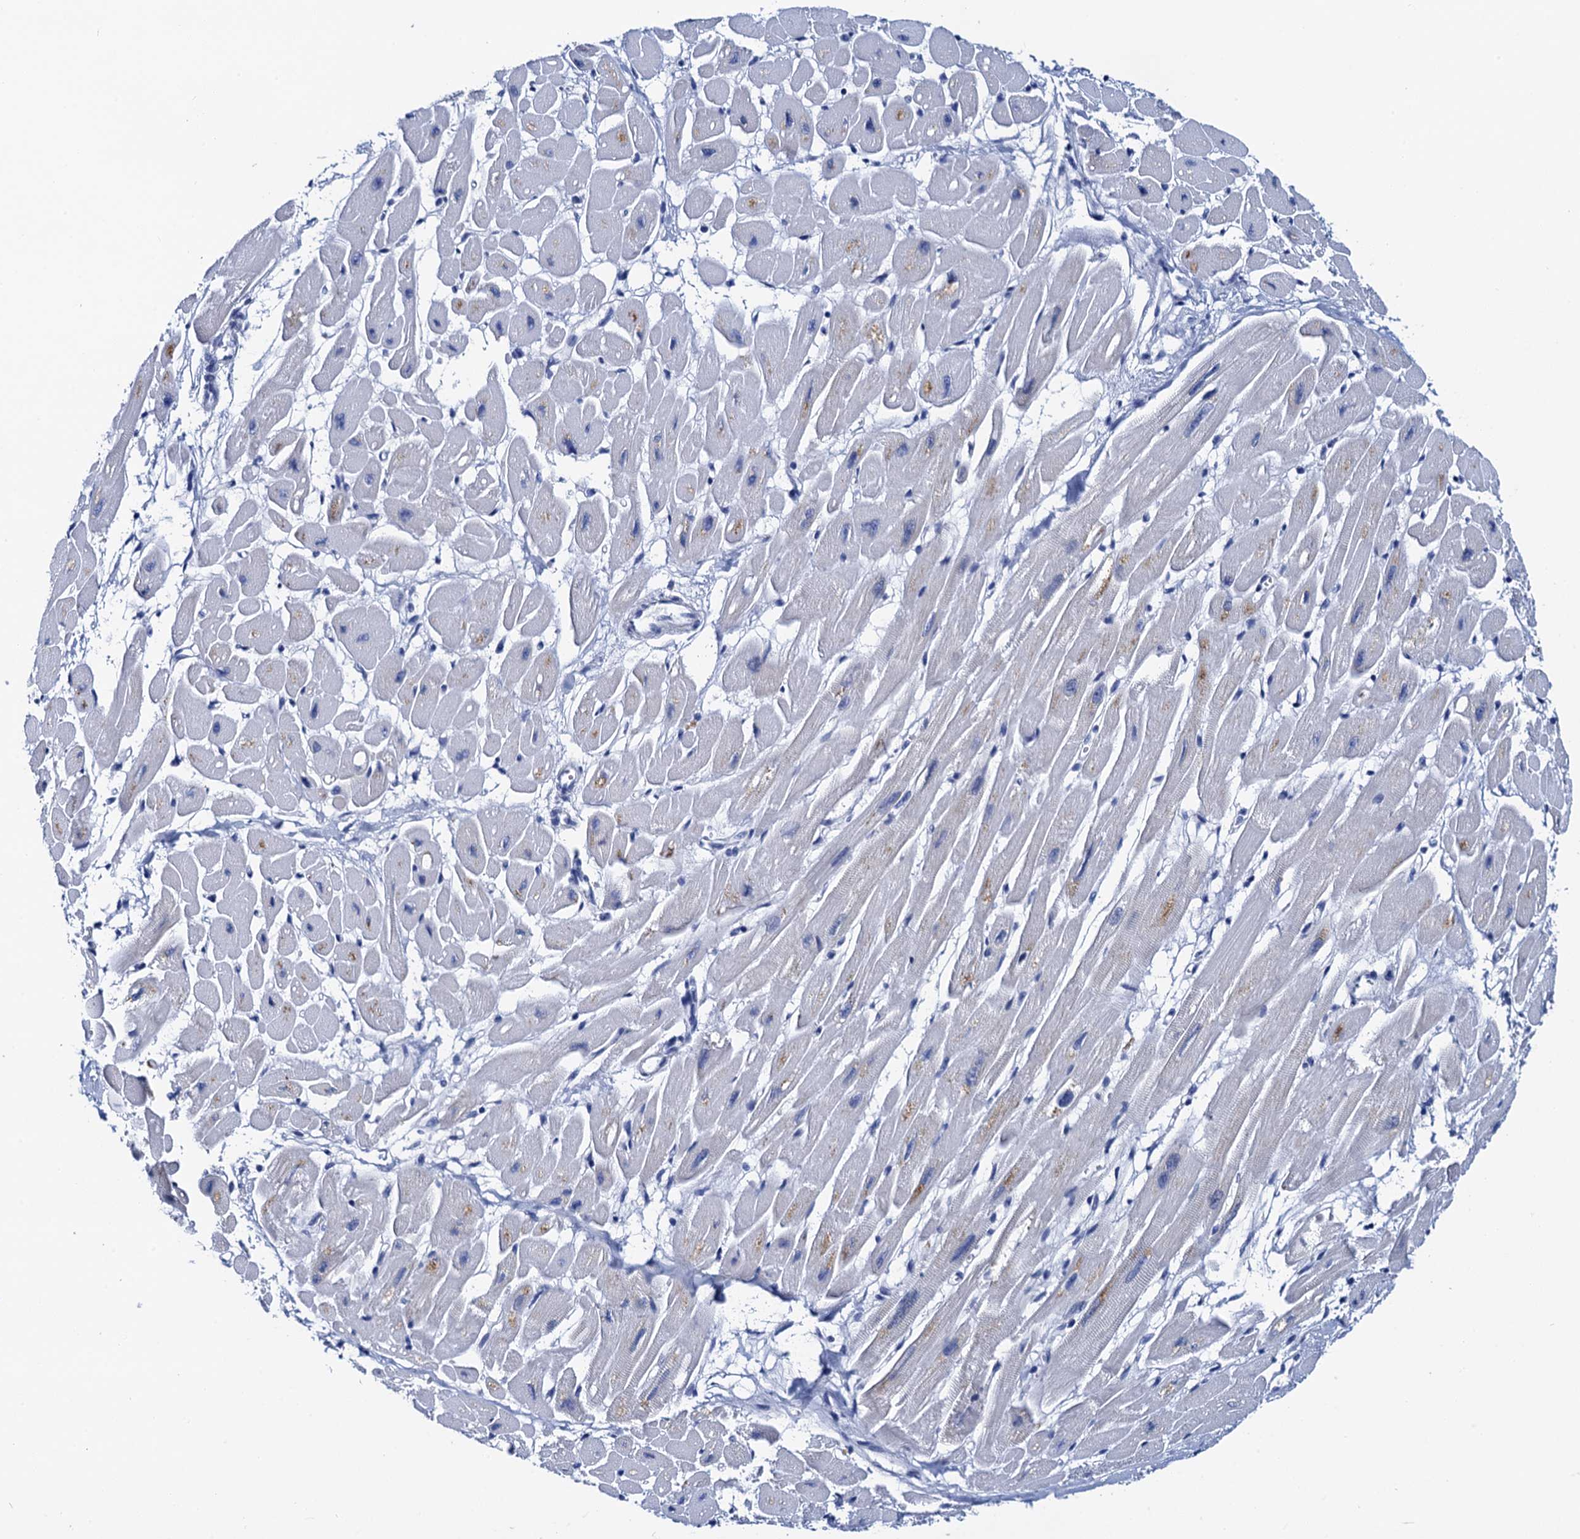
{"staining": {"intensity": "negative", "quantity": "none", "location": "none"}, "tissue": "heart muscle", "cell_type": "Cardiomyocytes", "image_type": "normal", "snomed": [{"axis": "morphology", "description": "Normal tissue, NOS"}, {"axis": "topography", "description": "Heart"}], "caption": "DAB (3,3'-diaminobenzidine) immunohistochemical staining of normal human heart muscle displays no significant positivity in cardiomyocytes. The staining is performed using DAB brown chromogen with nuclei counter-stained in using hematoxylin.", "gene": "LYPD3", "patient": {"sex": "female", "age": 54}}